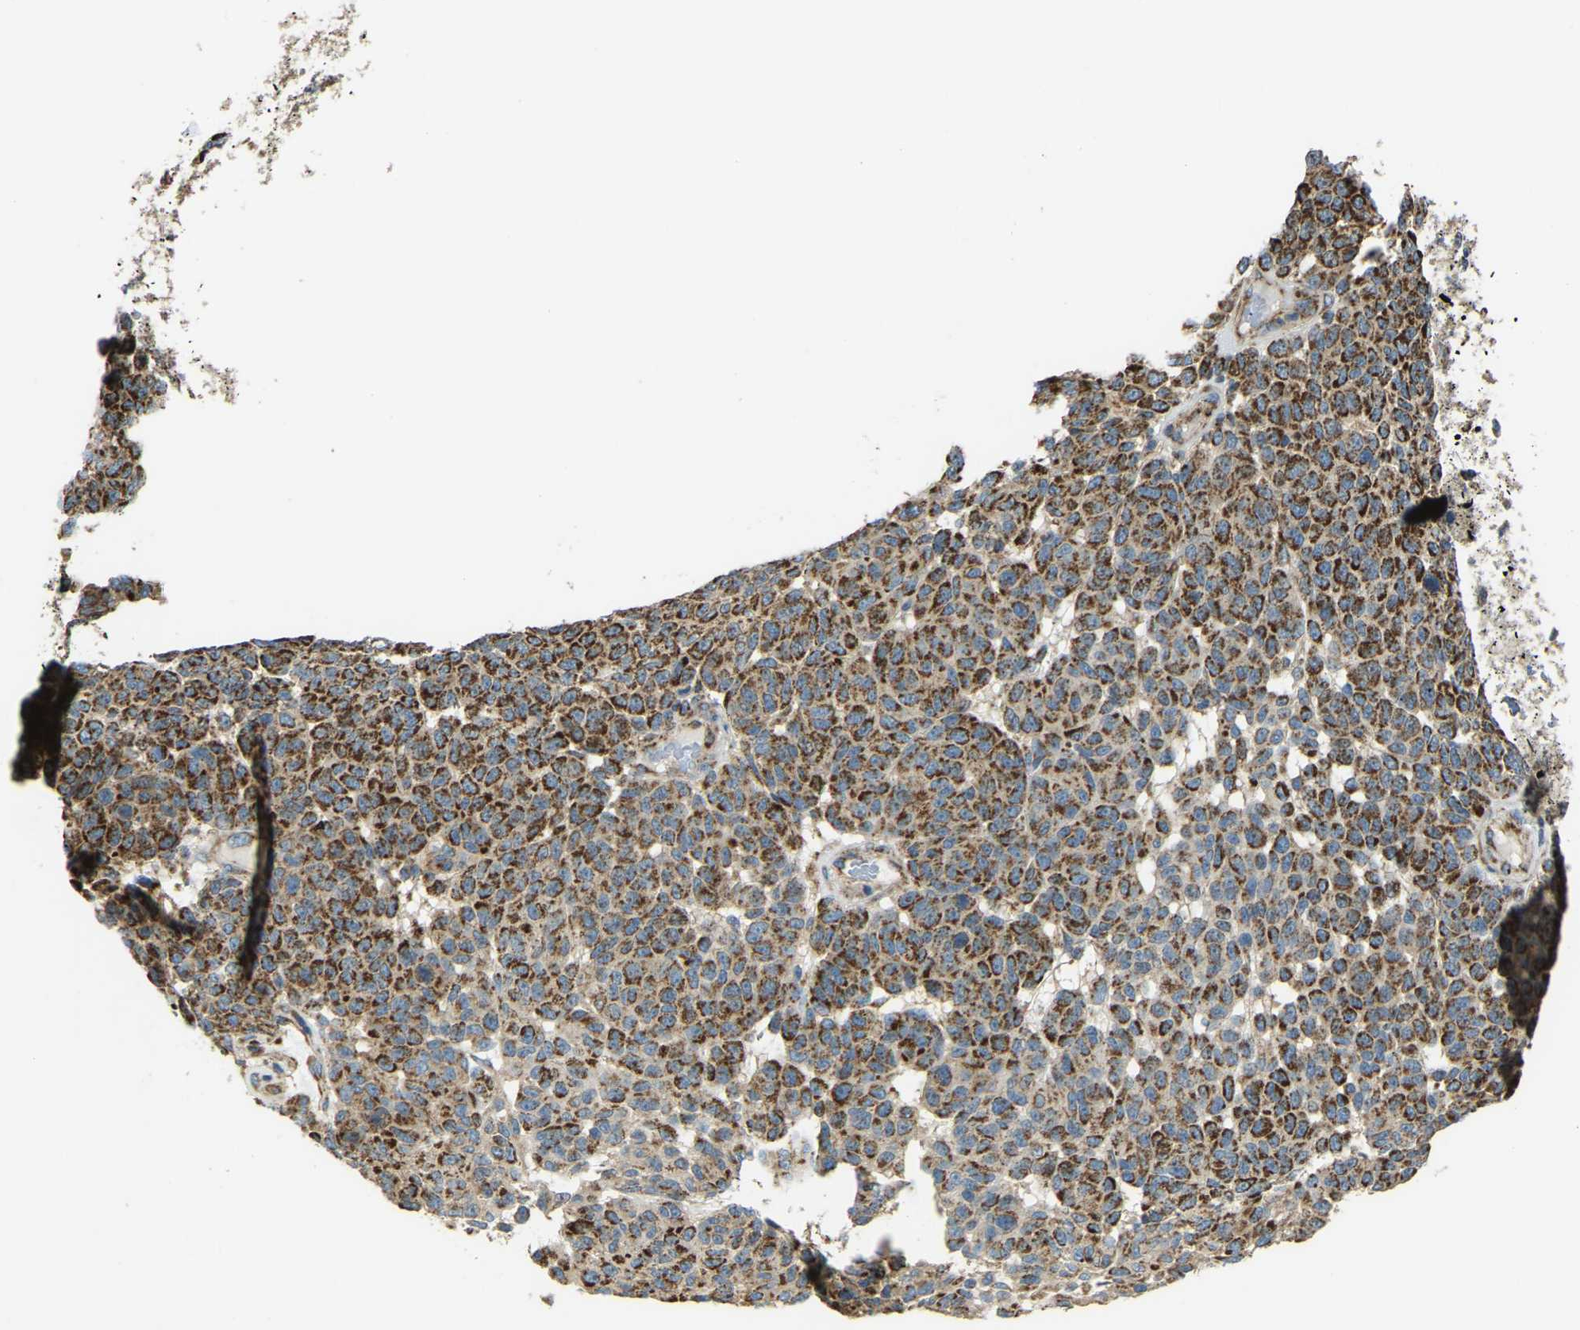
{"staining": {"intensity": "strong", "quantity": ">75%", "location": "cytoplasmic/membranous"}, "tissue": "melanoma", "cell_type": "Tumor cells", "image_type": "cancer", "snomed": [{"axis": "morphology", "description": "Malignant melanoma, NOS"}, {"axis": "topography", "description": "Skin"}], "caption": "Human melanoma stained with a brown dye exhibits strong cytoplasmic/membranous positive staining in about >75% of tumor cells.", "gene": "PSMD7", "patient": {"sex": "male", "age": 59}}